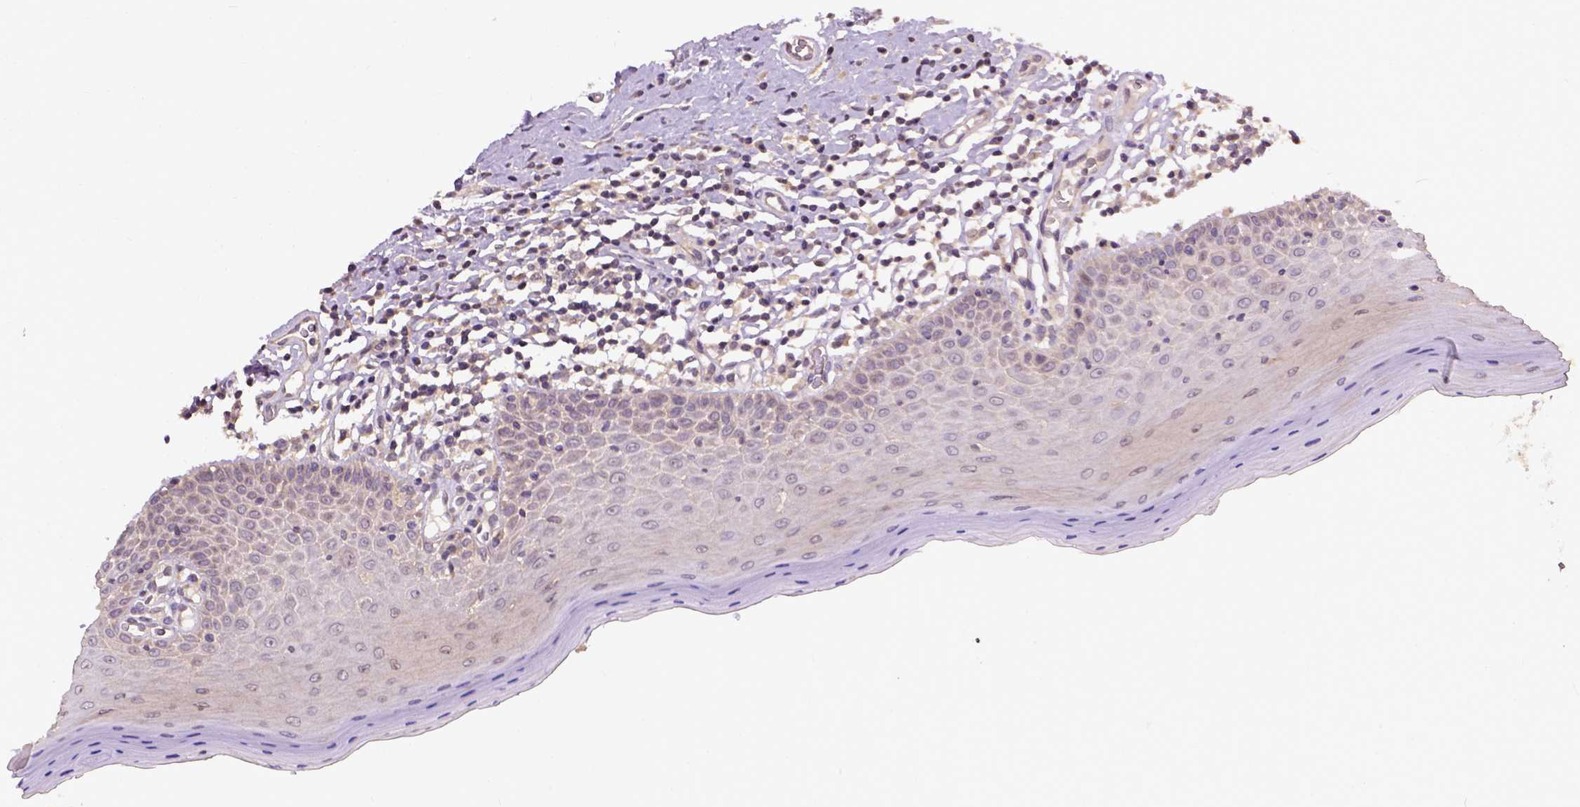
{"staining": {"intensity": "negative", "quantity": "none", "location": "none"}, "tissue": "oral mucosa", "cell_type": "Squamous epithelial cells", "image_type": "normal", "snomed": [{"axis": "morphology", "description": "Normal tissue, NOS"}, {"axis": "topography", "description": "Oral tissue"}, {"axis": "topography", "description": "Tounge, NOS"}], "caption": "Immunohistochemical staining of unremarkable oral mucosa reveals no significant expression in squamous epithelial cells.", "gene": "KBTBD8", "patient": {"sex": "female", "age": 58}}